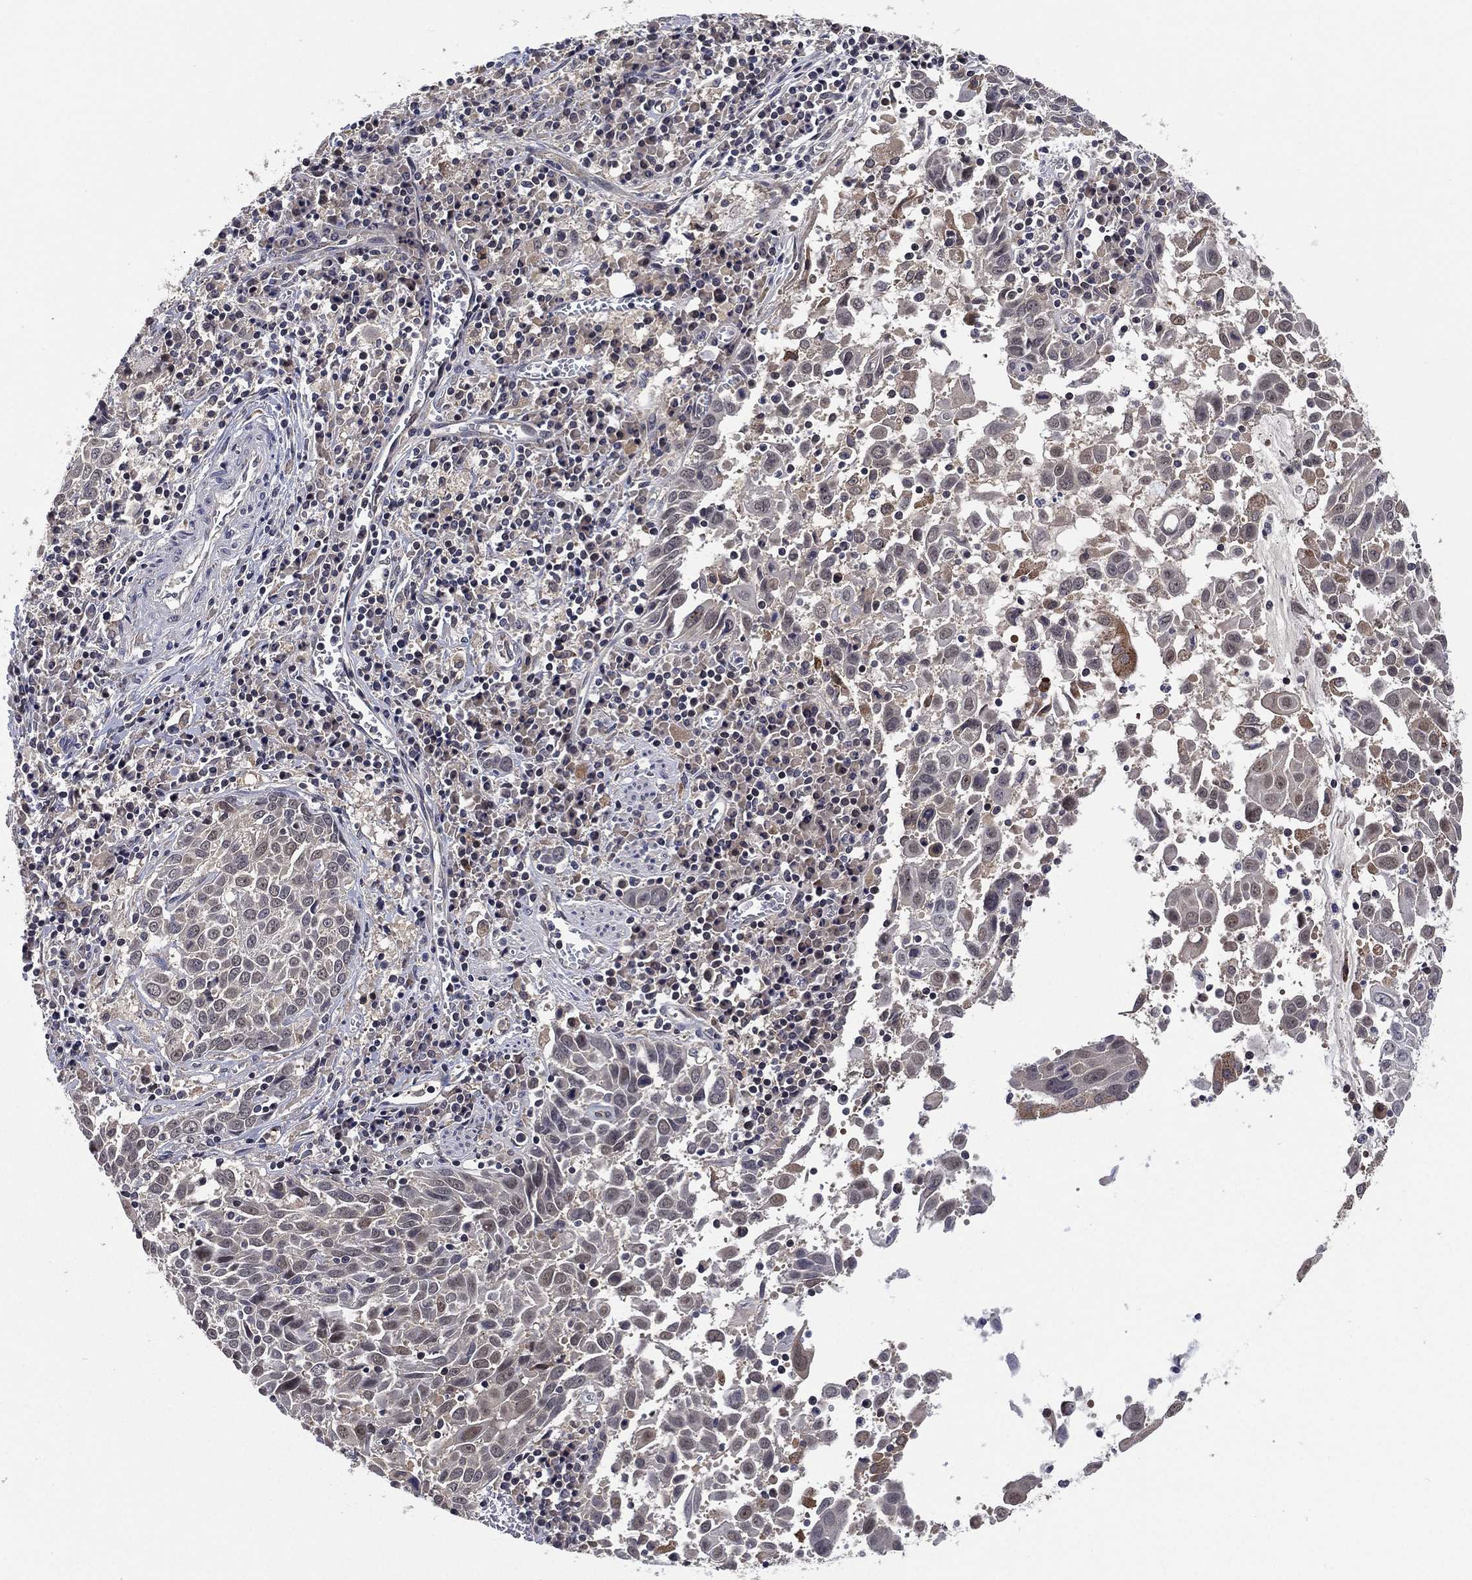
{"staining": {"intensity": "negative", "quantity": "none", "location": "none"}, "tissue": "lung cancer", "cell_type": "Tumor cells", "image_type": "cancer", "snomed": [{"axis": "morphology", "description": "Squamous cell carcinoma, NOS"}, {"axis": "topography", "description": "Lung"}], "caption": "Micrograph shows no protein staining in tumor cells of squamous cell carcinoma (lung) tissue.", "gene": "SELENOO", "patient": {"sex": "male", "age": 57}}